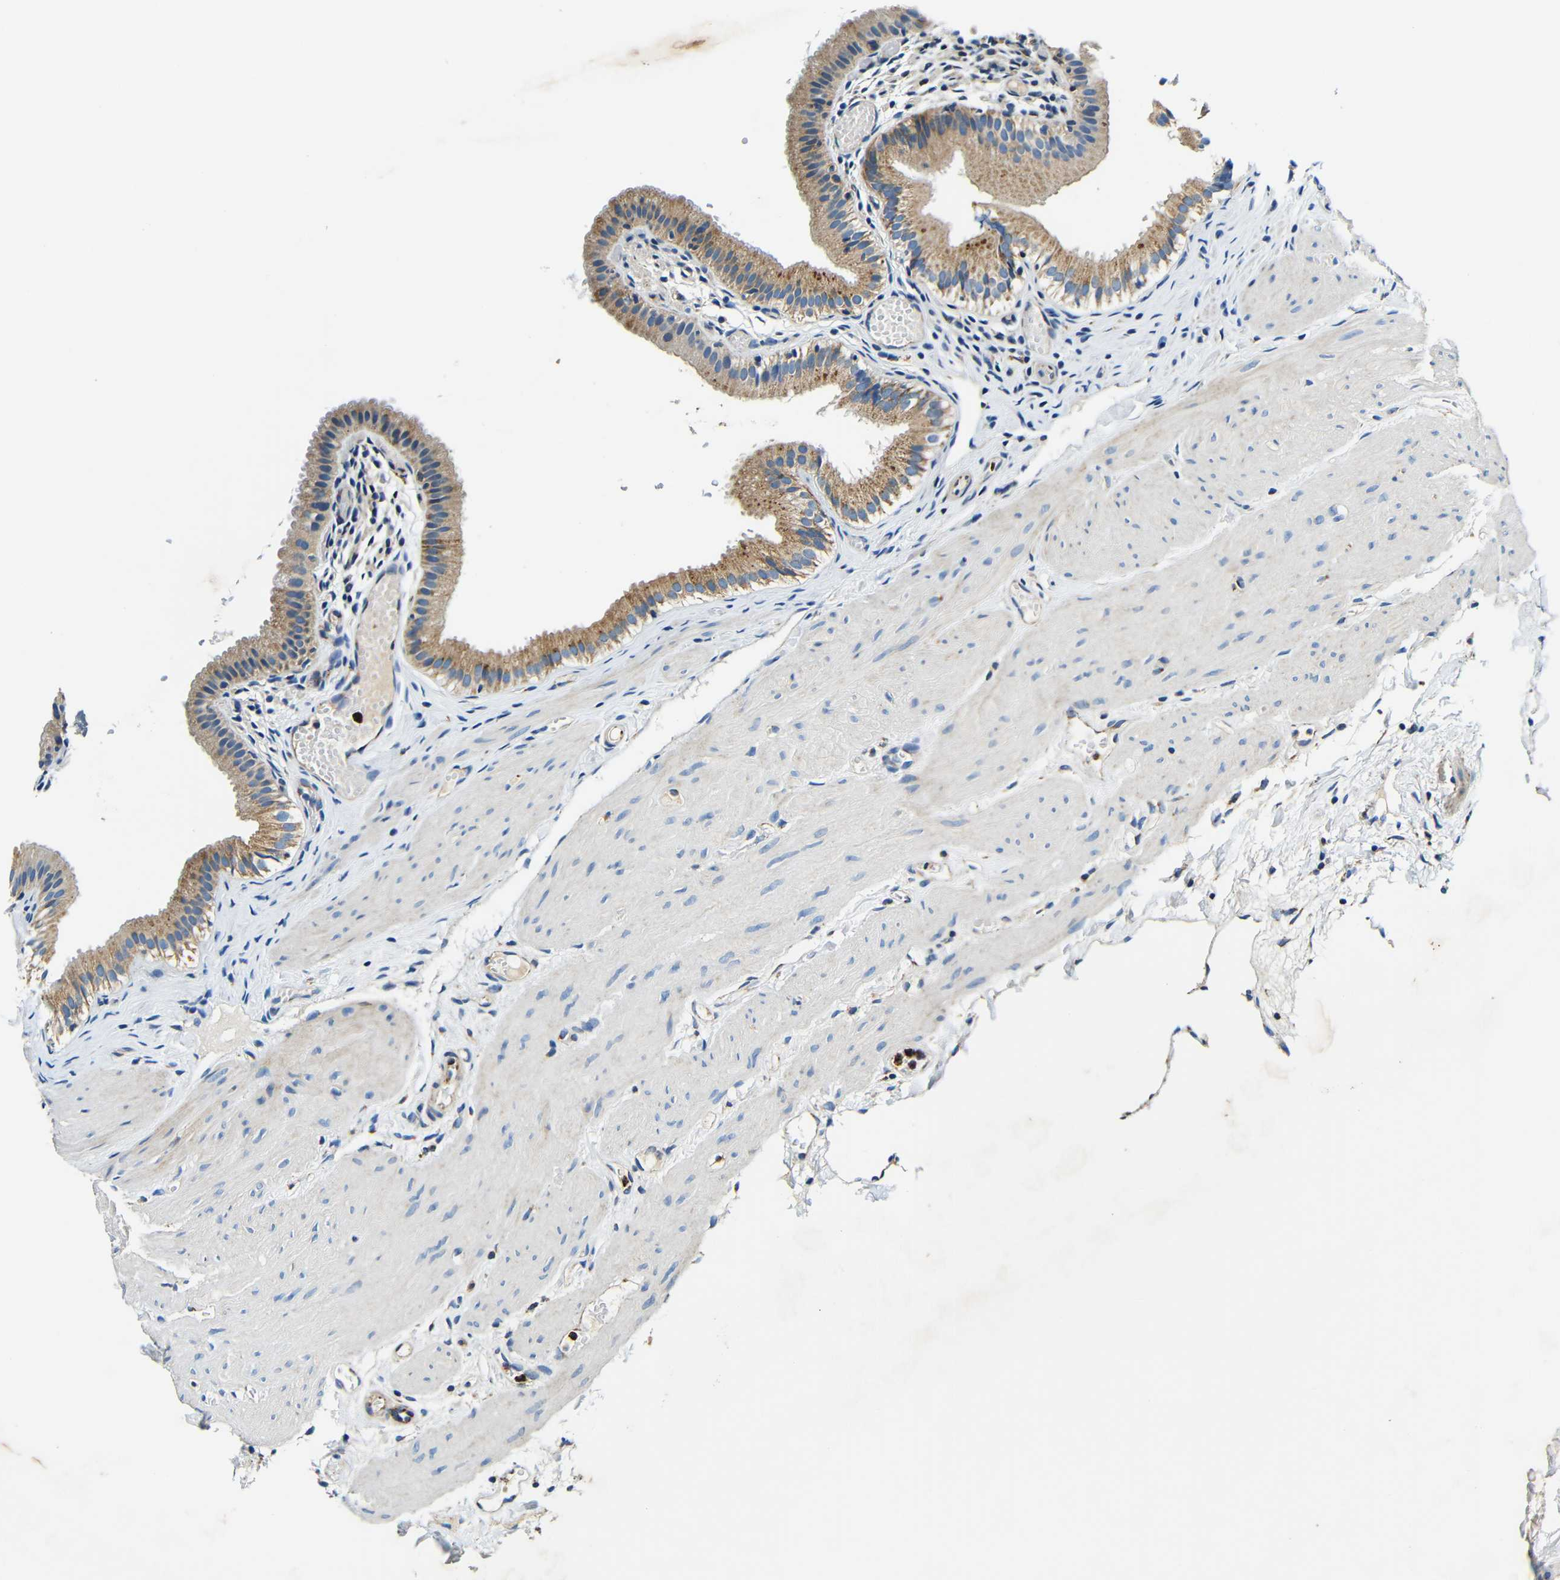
{"staining": {"intensity": "moderate", "quantity": ">75%", "location": "cytoplasmic/membranous"}, "tissue": "gallbladder", "cell_type": "Glandular cells", "image_type": "normal", "snomed": [{"axis": "morphology", "description": "Normal tissue, NOS"}, {"axis": "topography", "description": "Gallbladder"}], "caption": "The histopathology image displays immunohistochemical staining of normal gallbladder. There is moderate cytoplasmic/membranous expression is seen in about >75% of glandular cells. (Stains: DAB (3,3'-diaminobenzidine) in brown, nuclei in blue, Microscopy: brightfield microscopy at high magnification).", "gene": "GALNT18", "patient": {"sex": "female", "age": 26}}